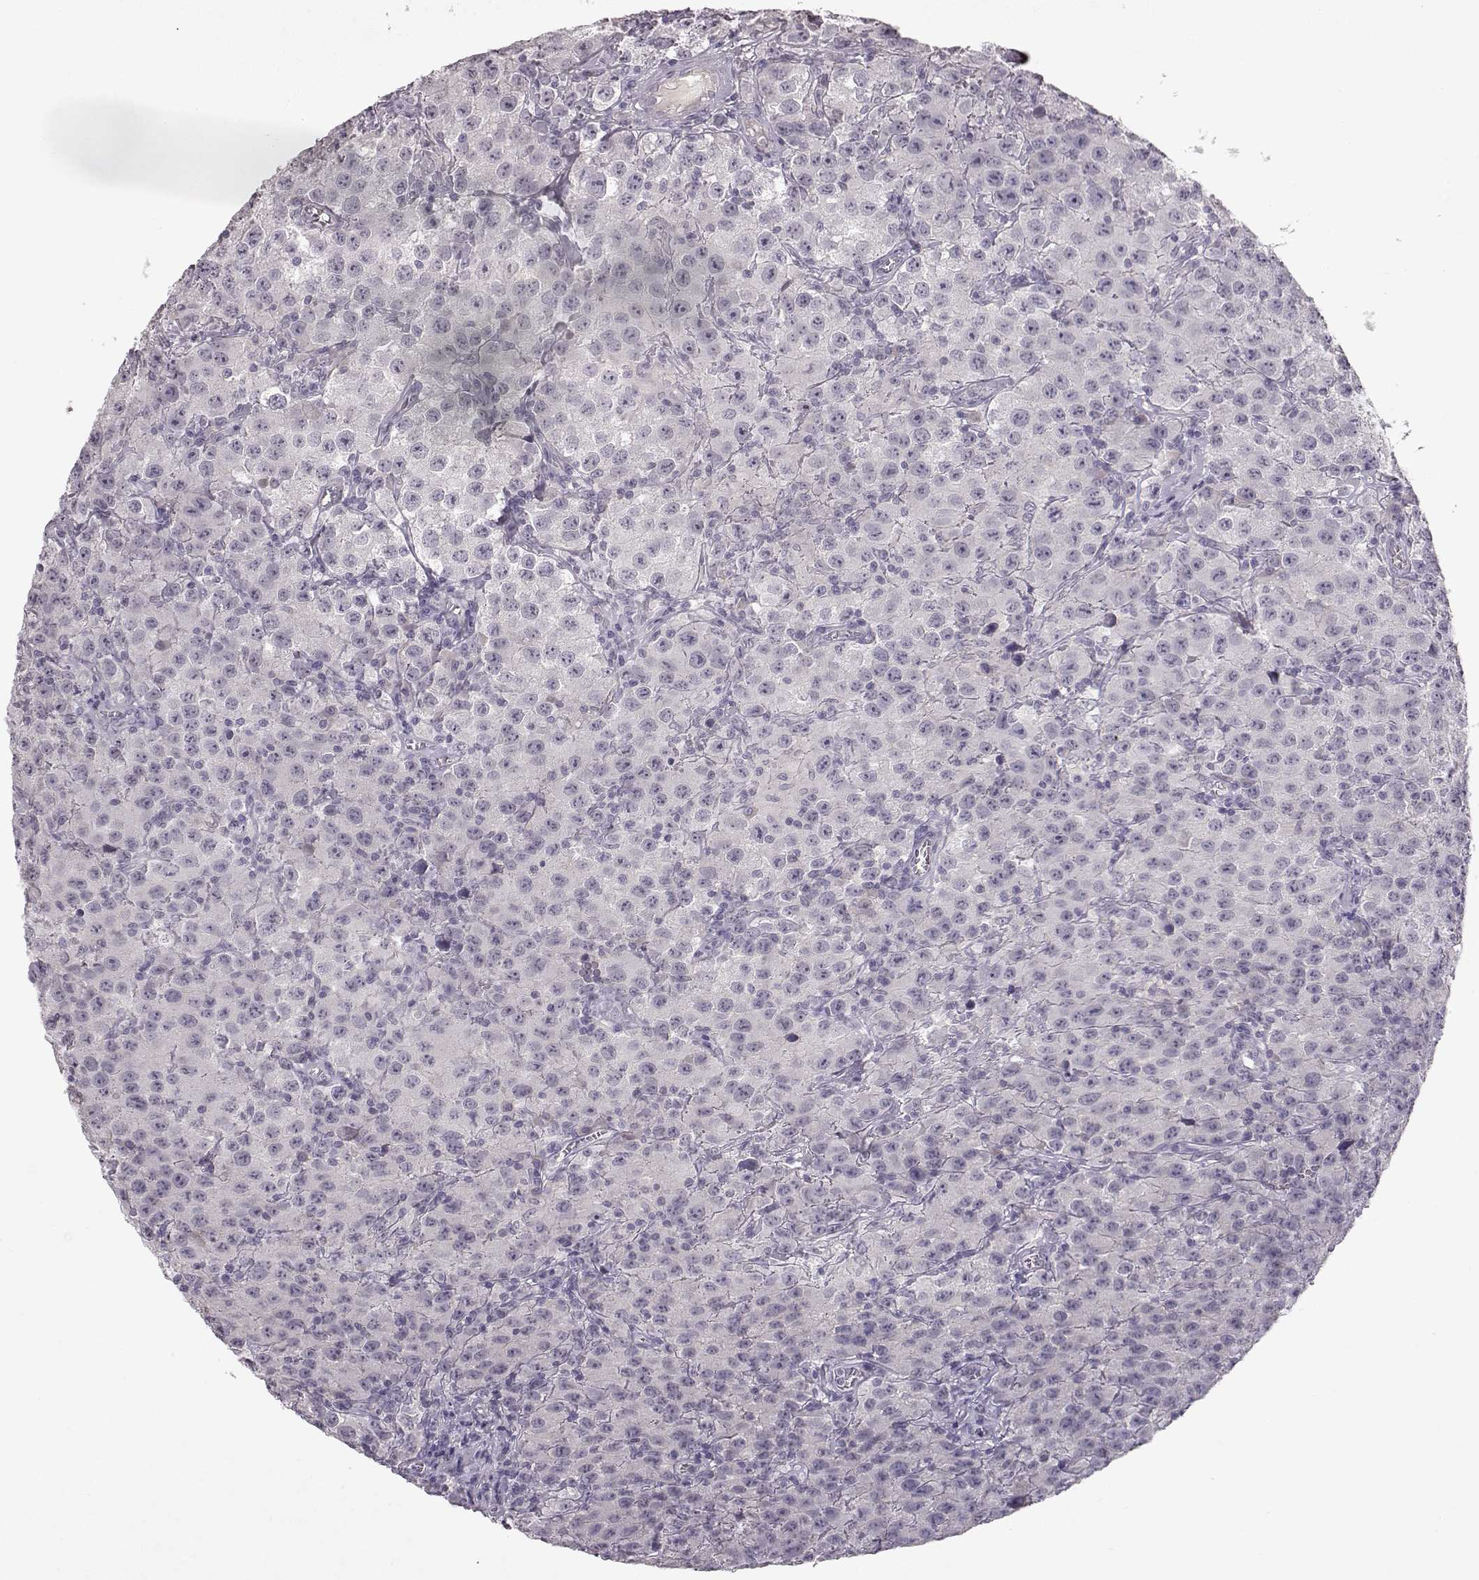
{"staining": {"intensity": "negative", "quantity": "none", "location": "none"}, "tissue": "testis cancer", "cell_type": "Tumor cells", "image_type": "cancer", "snomed": [{"axis": "morphology", "description": "Seminoma, NOS"}, {"axis": "topography", "description": "Testis"}], "caption": "Tumor cells are negative for brown protein staining in testis seminoma.", "gene": "SPAG17", "patient": {"sex": "male", "age": 52}}